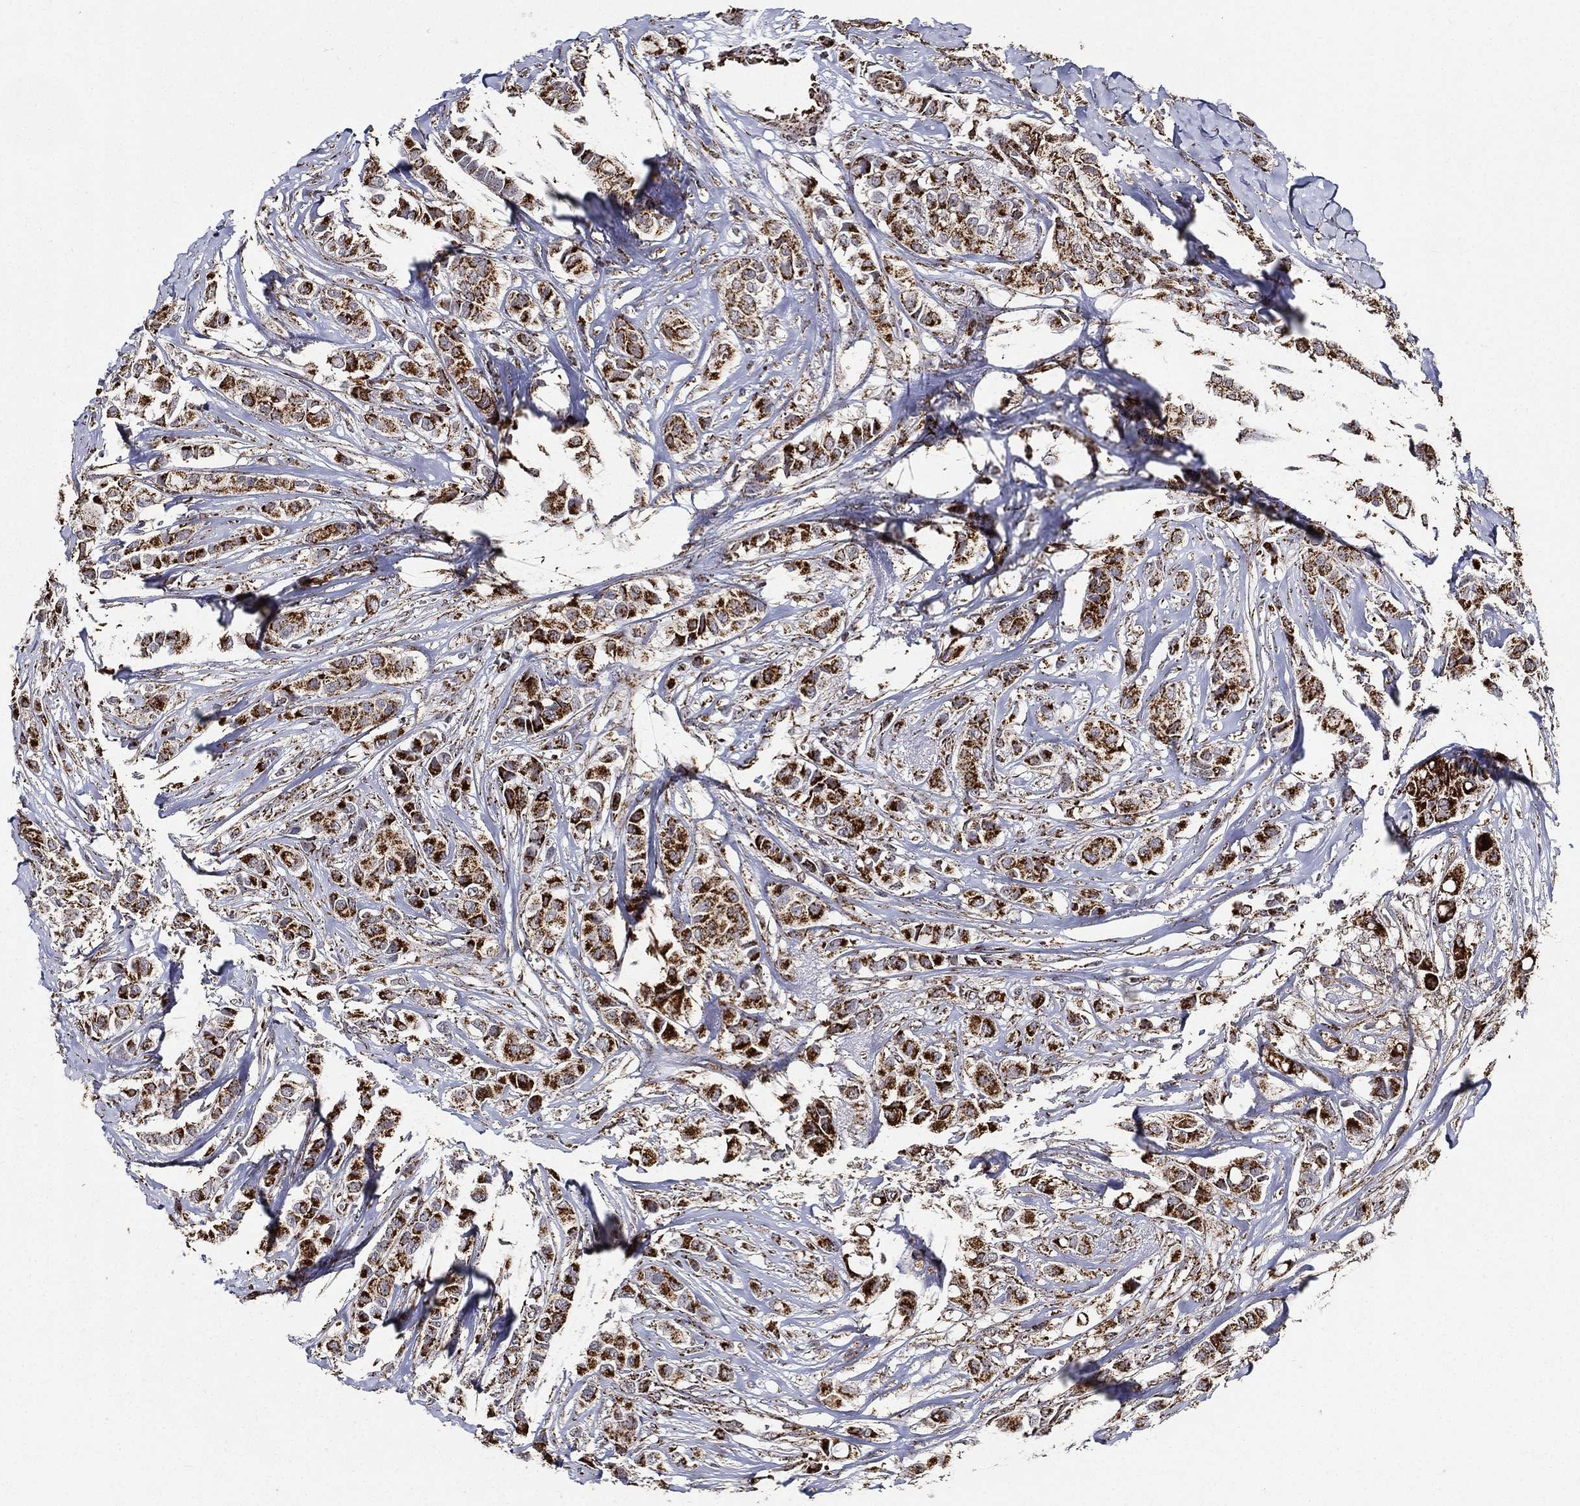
{"staining": {"intensity": "strong", "quantity": ">75%", "location": "cytoplasmic/membranous"}, "tissue": "breast cancer", "cell_type": "Tumor cells", "image_type": "cancer", "snomed": [{"axis": "morphology", "description": "Duct carcinoma"}, {"axis": "topography", "description": "Breast"}], "caption": "Brown immunohistochemical staining in human breast cancer demonstrates strong cytoplasmic/membranous positivity in approximately >75% of tumor cells.", "gene": "NDUFAB1", "patient": {"sex": "female", "age": 85}}